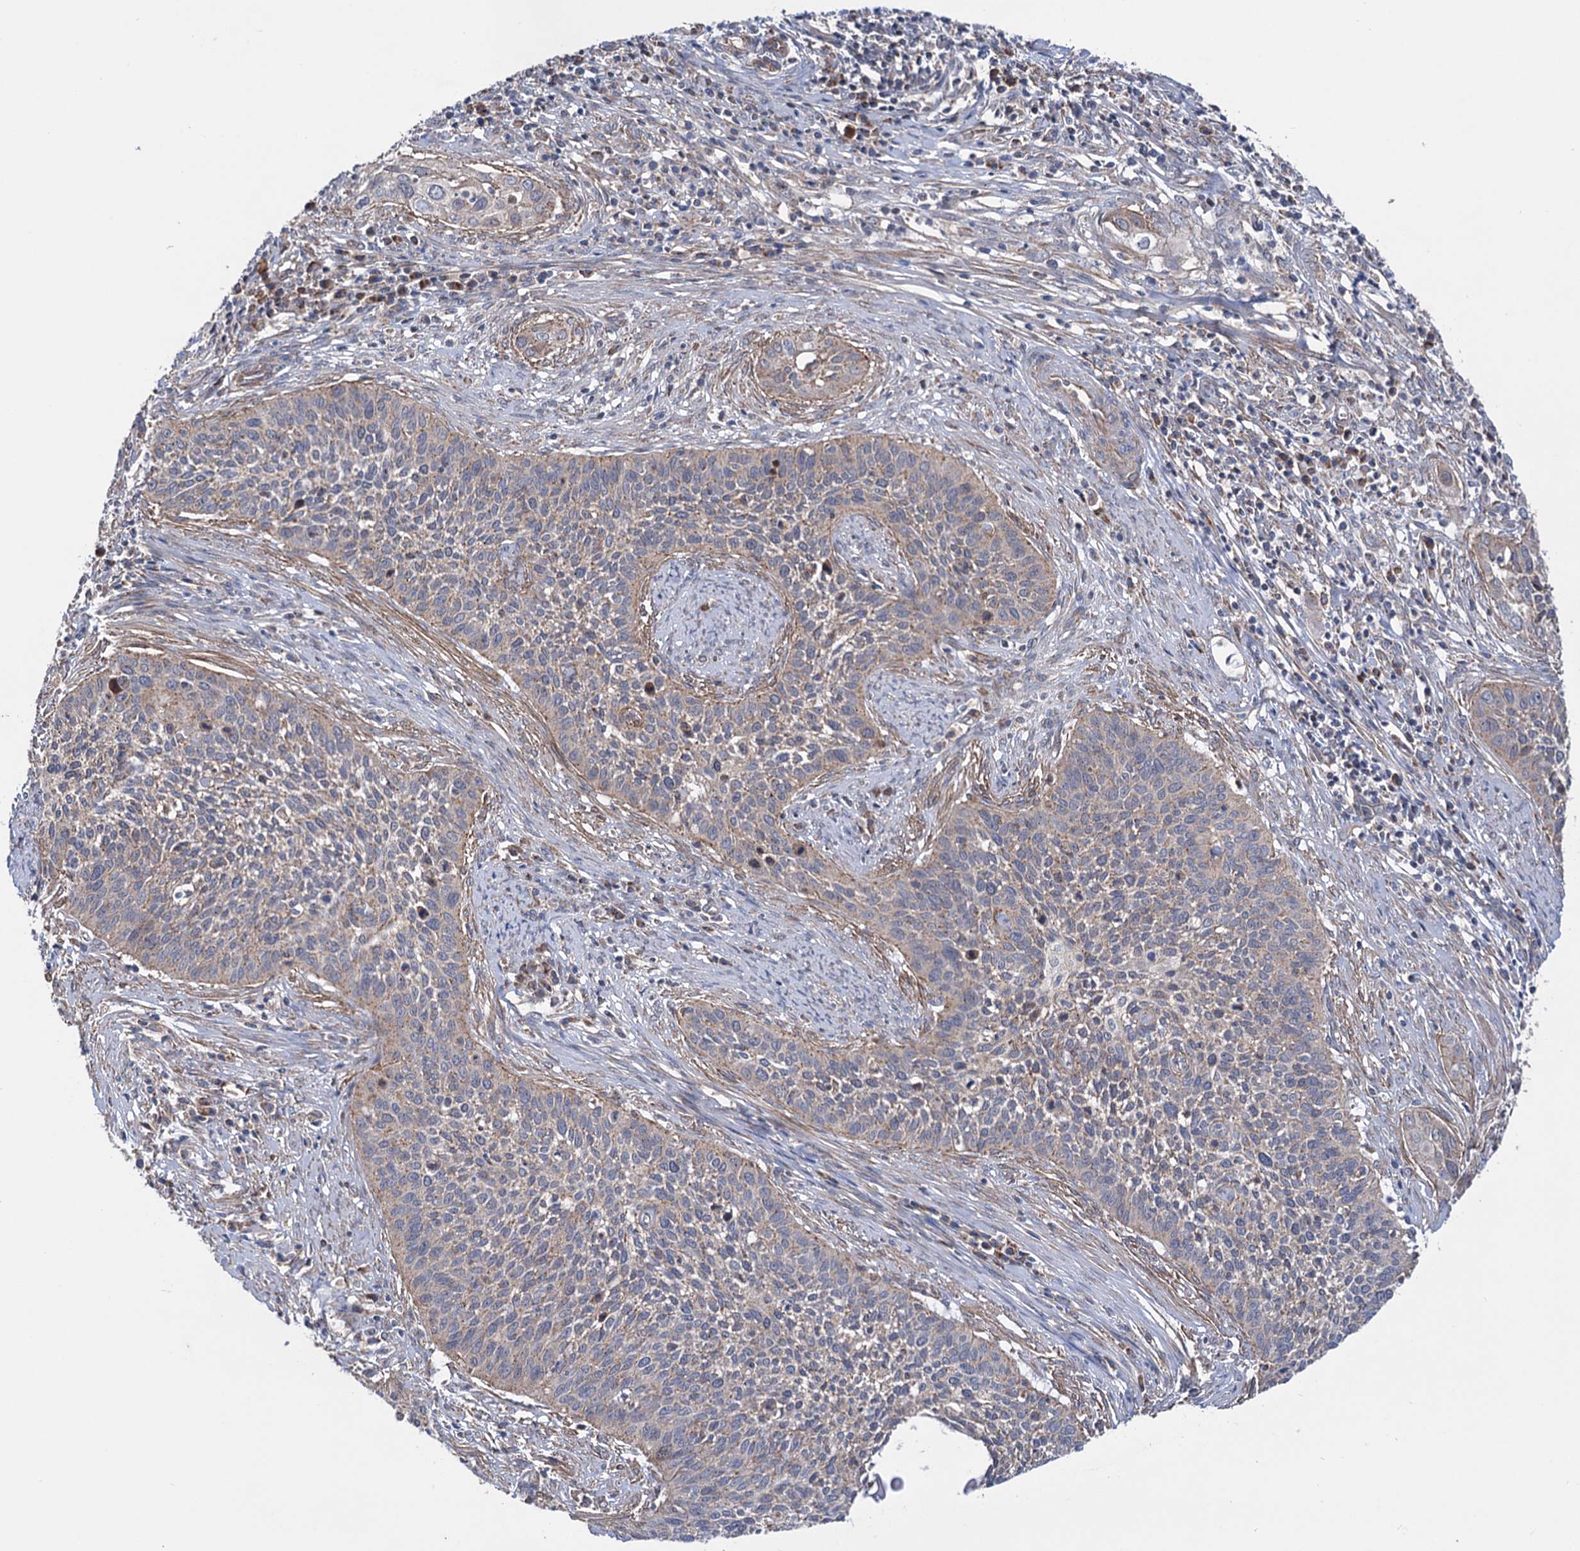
{"staining": {"intensity": "weak", "quantity": "25%-75%", "location": "cytoplasmic/membranous"}, "tissue": "cervical cancer", "cell_type": "Tumor cells", "image_type": "cancer", "snomed": [{"axis": "morphology", "description": "Squamous cell carcinoma, NOS"}, {"axis": "topography", "description": "Cervix"}], "caption": "Protein staining of cervical cancer tissue demonstrates weak cytoplasmic/membranous staining in approximately 25%-75% of tumor cells.", "gene": "SUCLA2", "patient": {"sex": "female", "age": 34}}